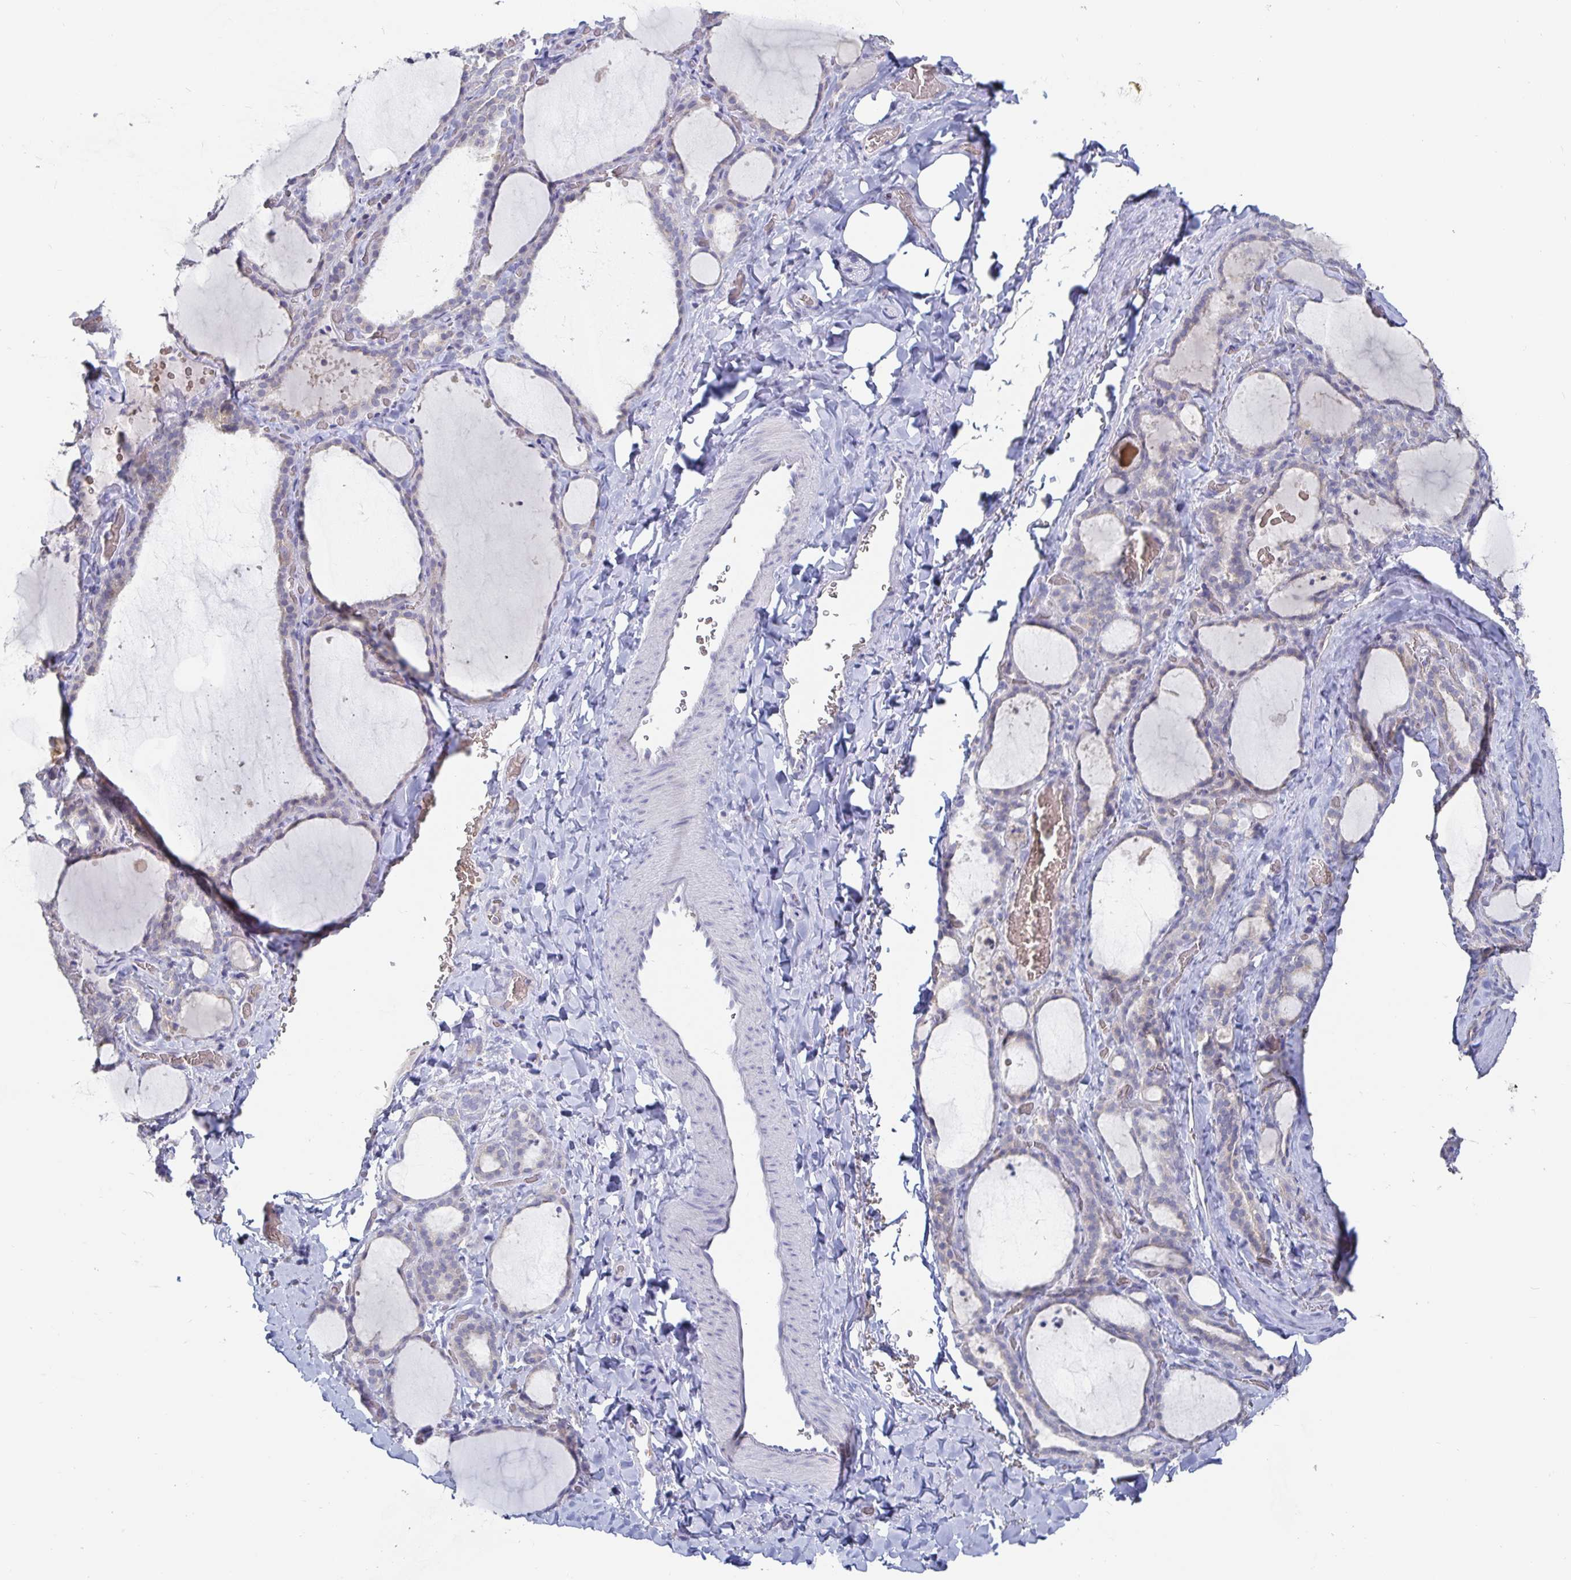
{"staining": {"intensity": "negative", "quantity": "none", "location": "none"}, "tissue": "thyroid gland", "cell_type": "Glandular cells", "image_type": "normal", "snomed": [{"axis": "morphology", "description": "Normal tissue, NOS"}, {"axis": "topography", "description": "Thyroid gland"}], "caption": "Protein analysis of unremarkable thyroid gland exhibits no significant expression in glandular cells. The staining is performed using DAB brown chromogen with nuclei counter-stained in using hematoxylin.", "gene": "SPPL3", "patient": {"sex": "female", "age": 22}}